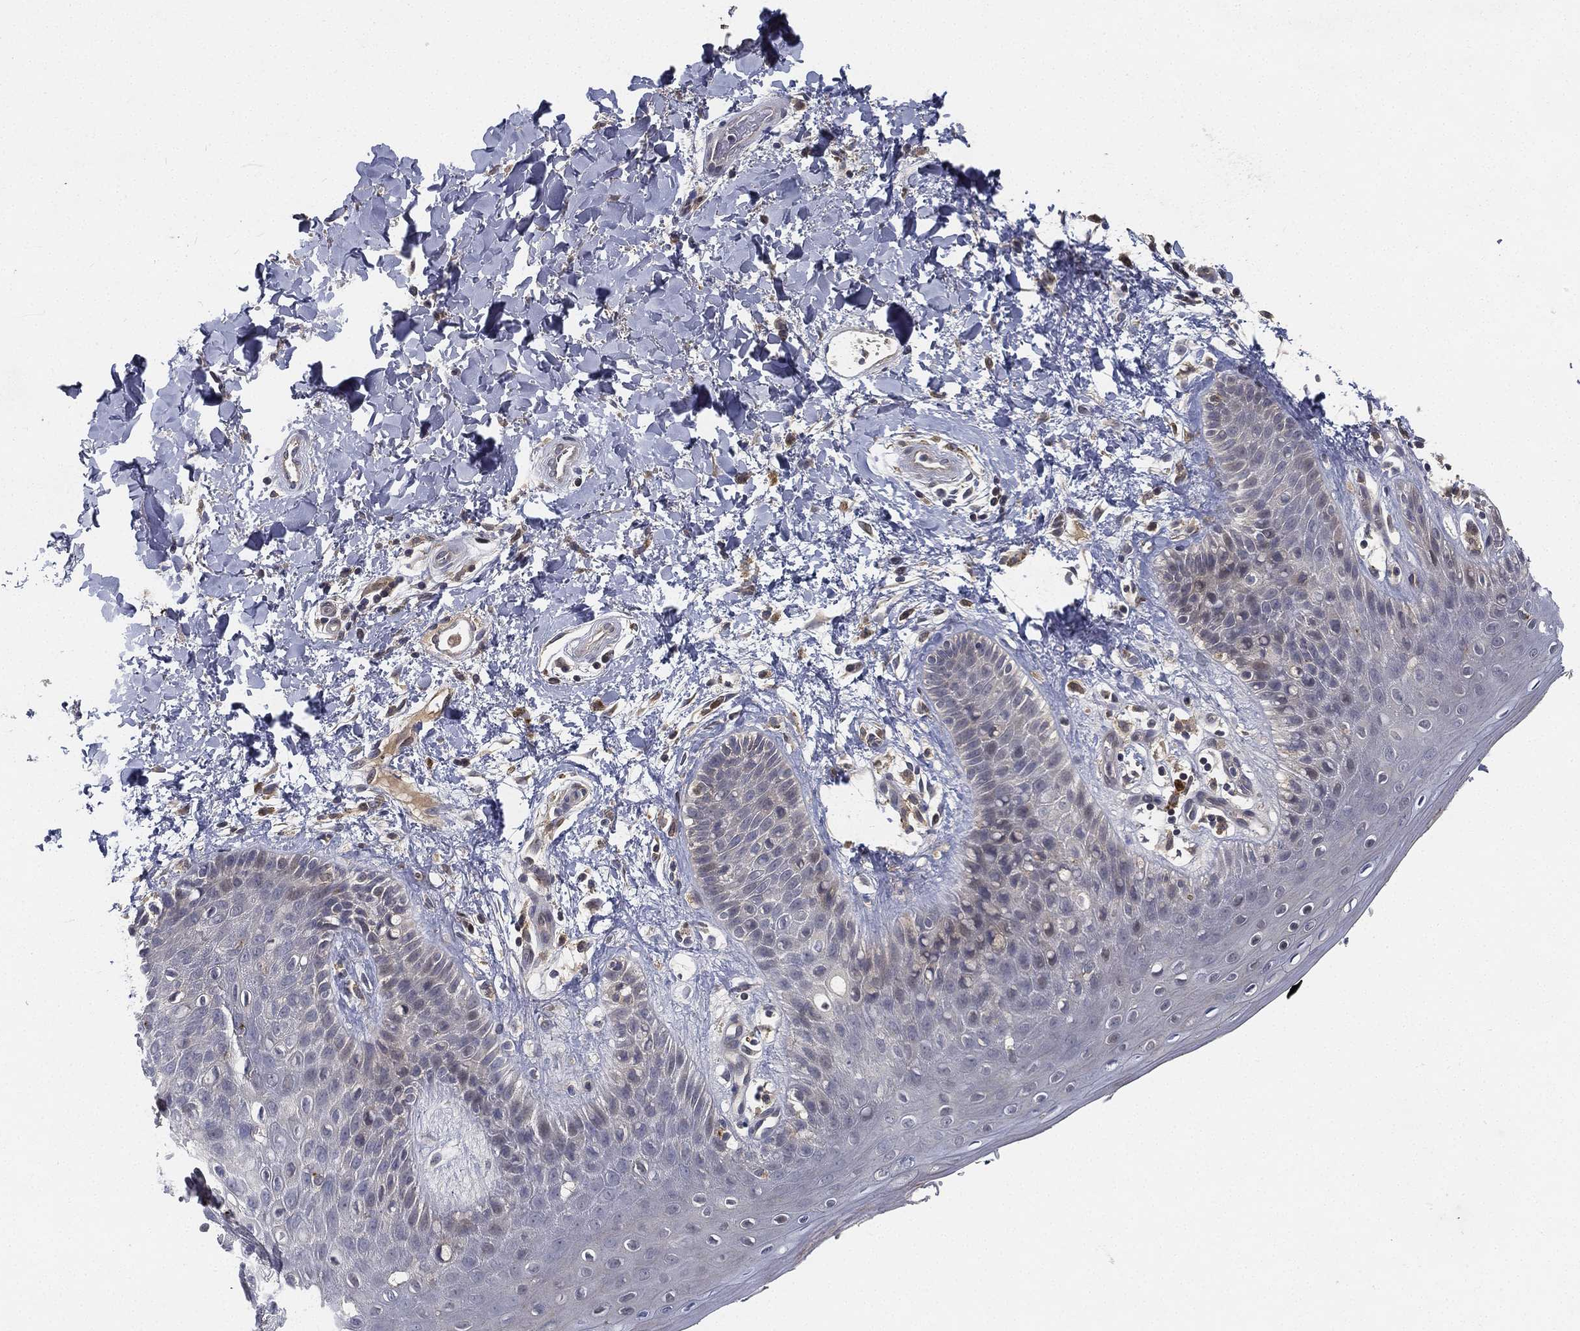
{"staining": {"intensity": "negative", "quantity": "none", "location": "none"}, "tissue": "skin", "cell_type": "Epidermal cells", "image_type": "normal", "snomed": [{"axis": "morphology", "description": "Normal tissue, NOS"}, {"axis": "topography", "description": "Anal"}], "caption": "Immunohistochemistry of normal human skin exhibits no positivity in epidermal cells. Nuclei are stained in blue.", "gene": "CFAP251", "patient": {"sex": "male", "age": 36}}